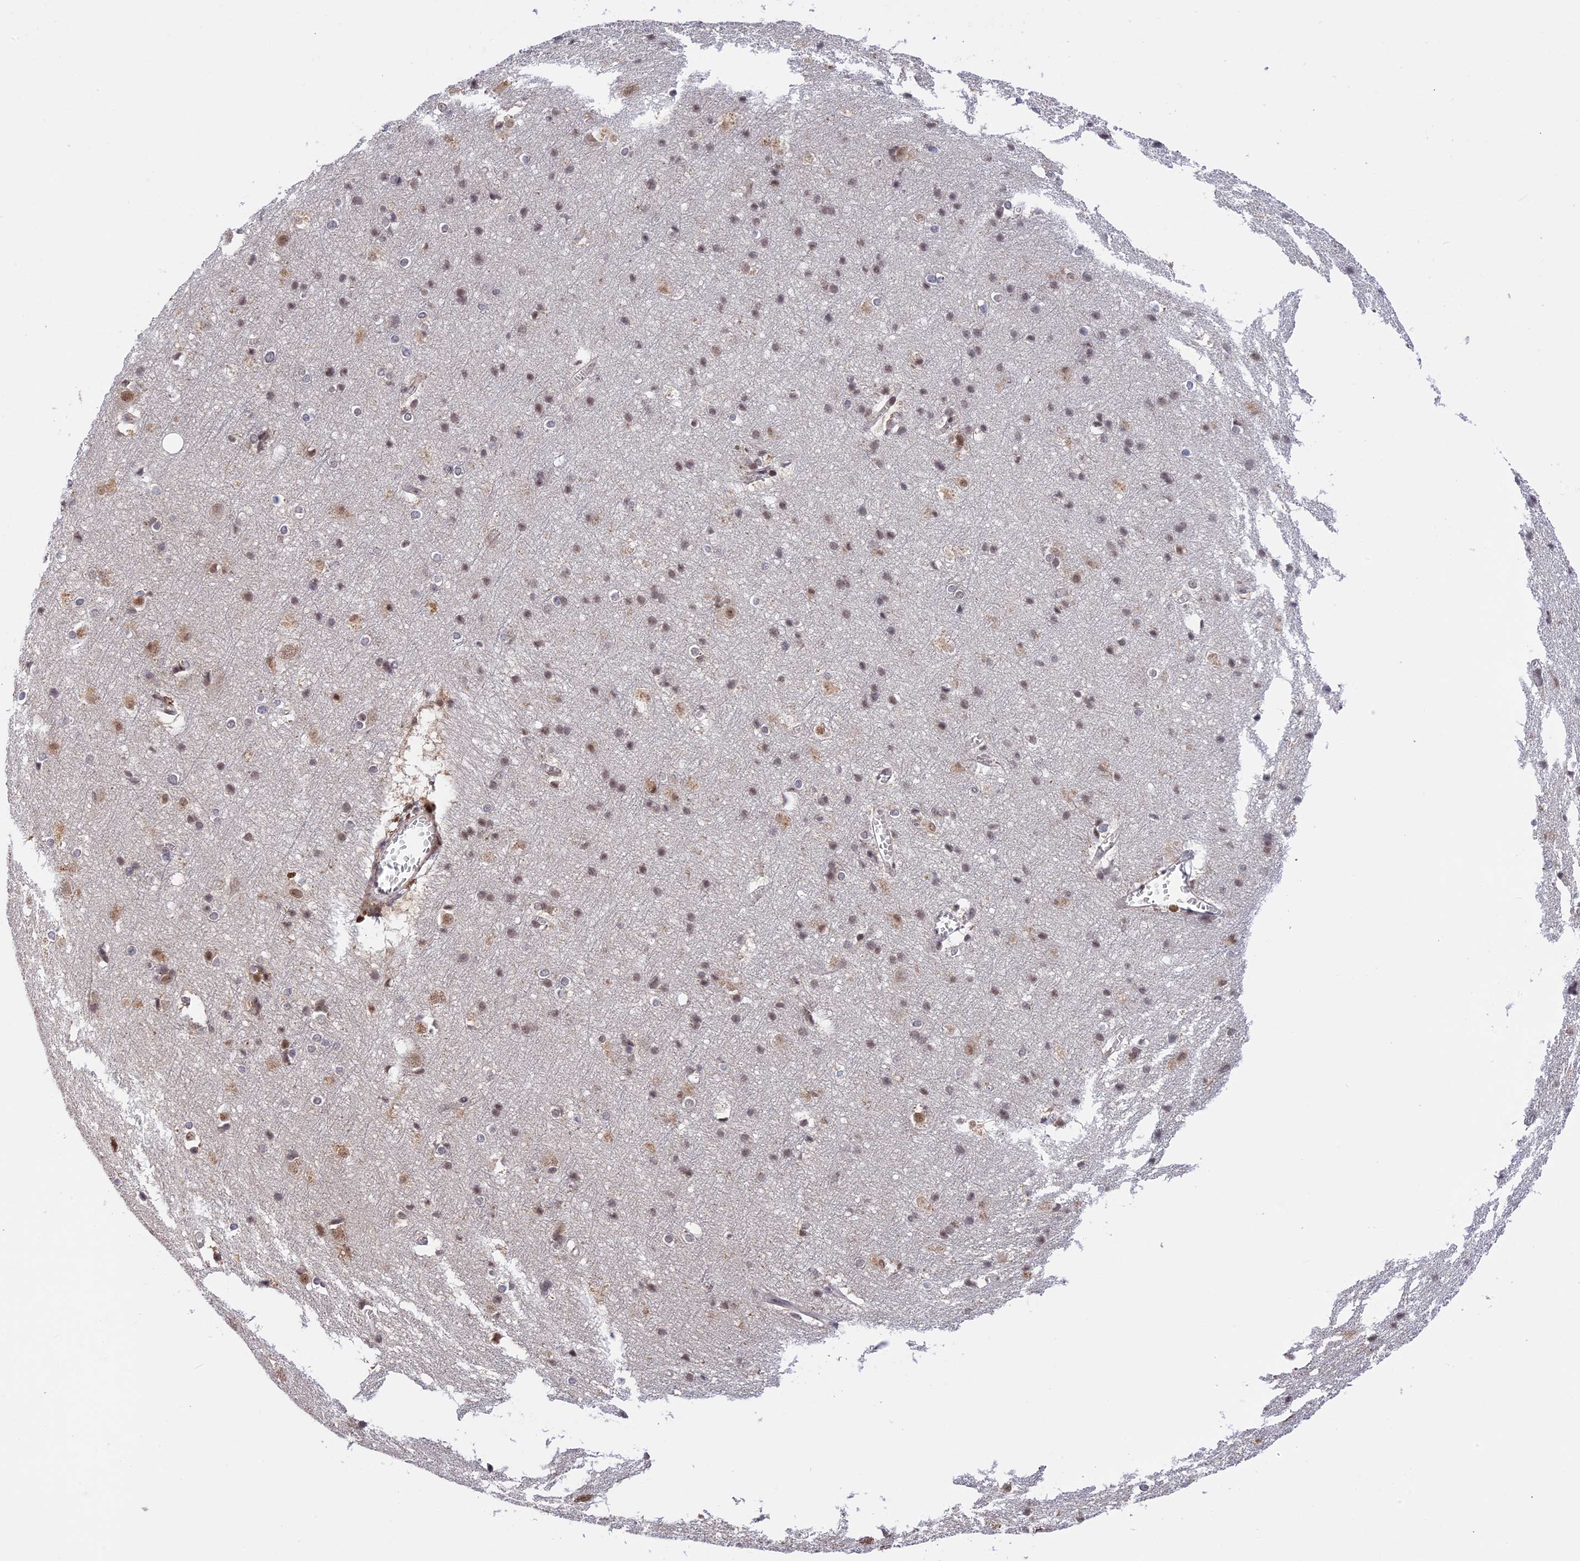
{"staining": {"intensity": "negative", "quantity": "none", "location": "none"}, "tissue": "cerebral cortex", "cell_type": "Endothelial cells", "image_type": "normal", "snomed": [{"axis": "morphology", "description": "Normal tissue, NOS"}, {"axis": "topography", "description": "Cerebral cortex"}], "caption": "Image shows no protein positivity in endothelial cells of normal cerebral cortex.", "gene": "POLR2C", "patient": {"sex": "male", "age": 54}}